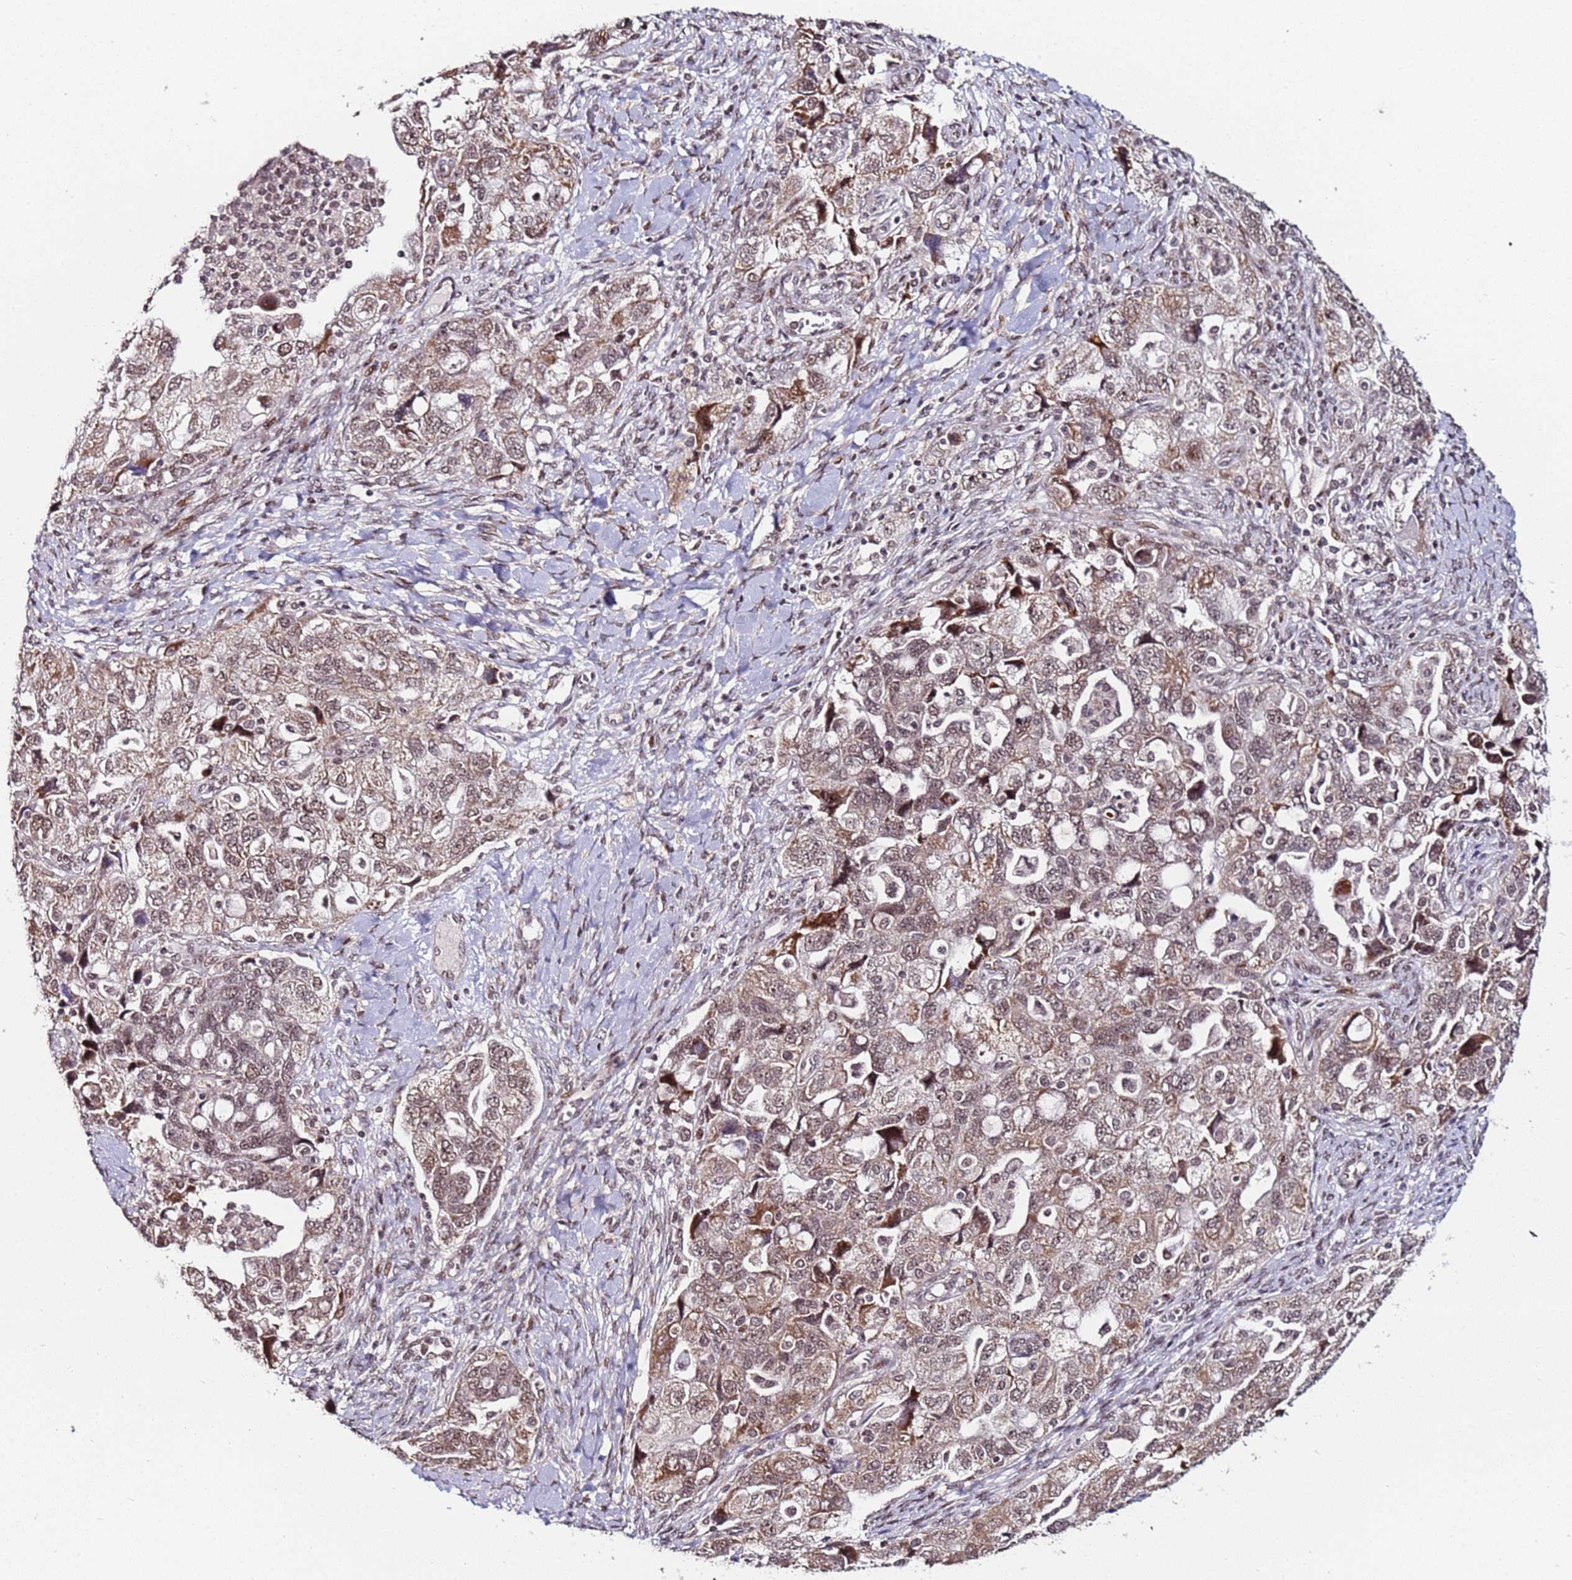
{"staining": {"intensity": "weak", "quantity": ">75%", "location": "cytoplasmic/membranous,nuclear"}, "tissue": "ovarian cancer", "cell_type": "Tumor cells", "image_type": "cancer", "snomed": [{"axis": "morphology", "description": "Carcinoma, NOS"}, {"axis": "morphology", "description": "Cystadenocarcinoma, serous, NOS"}, {"axis": "topography", "description": "Ovary"}], "caption": "Immunohistochemistry (IHC) (DAB) staining of carcinoma (ovarian) displays weak cytoplasmic/membranous and nuclear protein positivity in approximately >75% of tumor cells.", "gene": "PPM1H", "patient": {"sex": "female", "age": 69}}